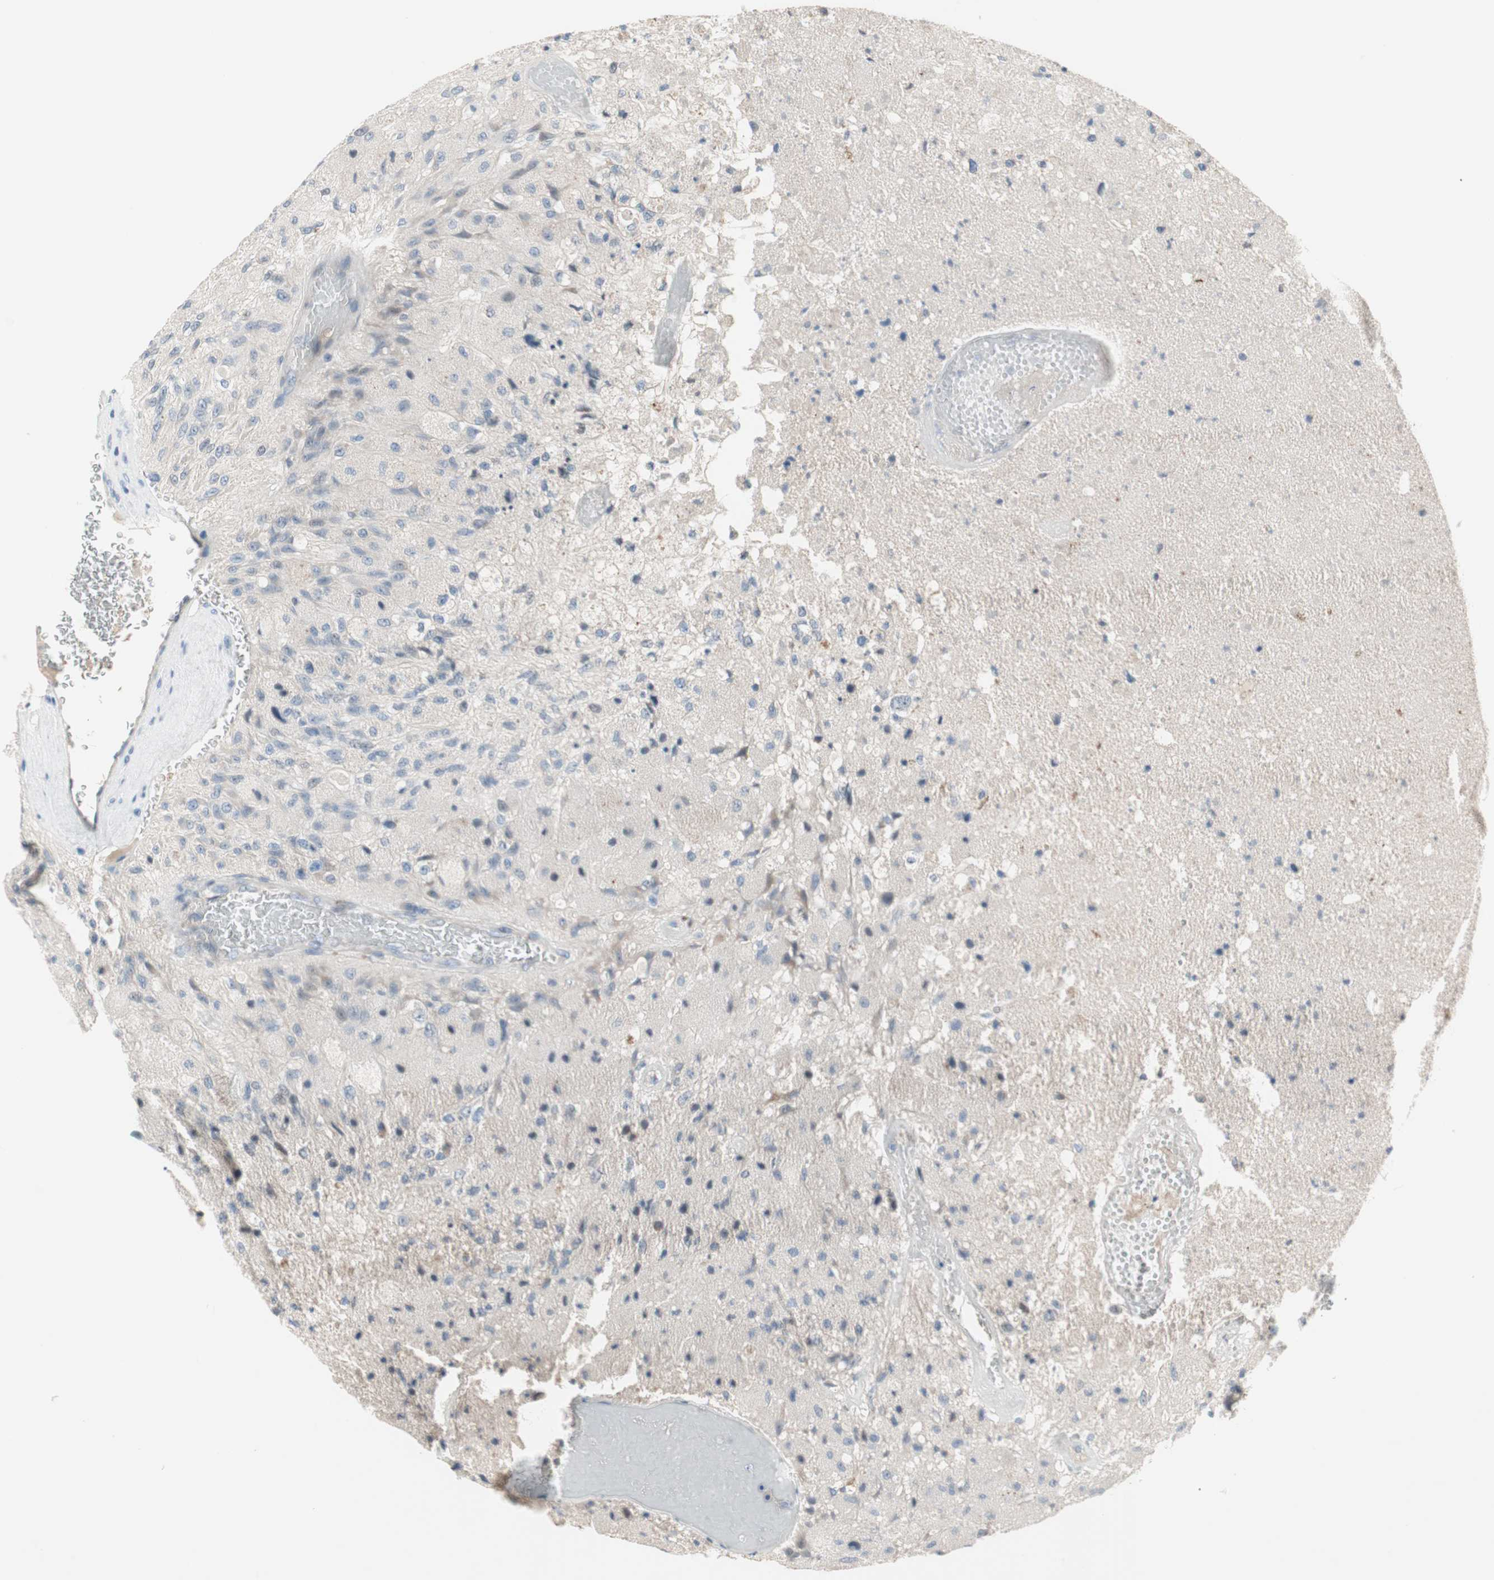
{"staining": {"intensity": "negative", "quantity": "none", "location": "none"}, "tissue": "glioma", "cell_type": "Tumor cells", "image_type": "cancer", "snomed": [{"axis": "morphology", "description": "Normal tissue, NOS"}, {"axis": "morphology", "description": "Glioma, malignant, High grade"}, {"axis": "topography", "description": "Cerebral cortex"}], "caption": "The photomicrograph reveals no significant staining in tumor cells of malignant glioma (high-grade). (Immunohistochemistry, brightfield microscopy, high magnification).", "gene": "PDZK1", "patient": {"sex": "male", "age": 77}}